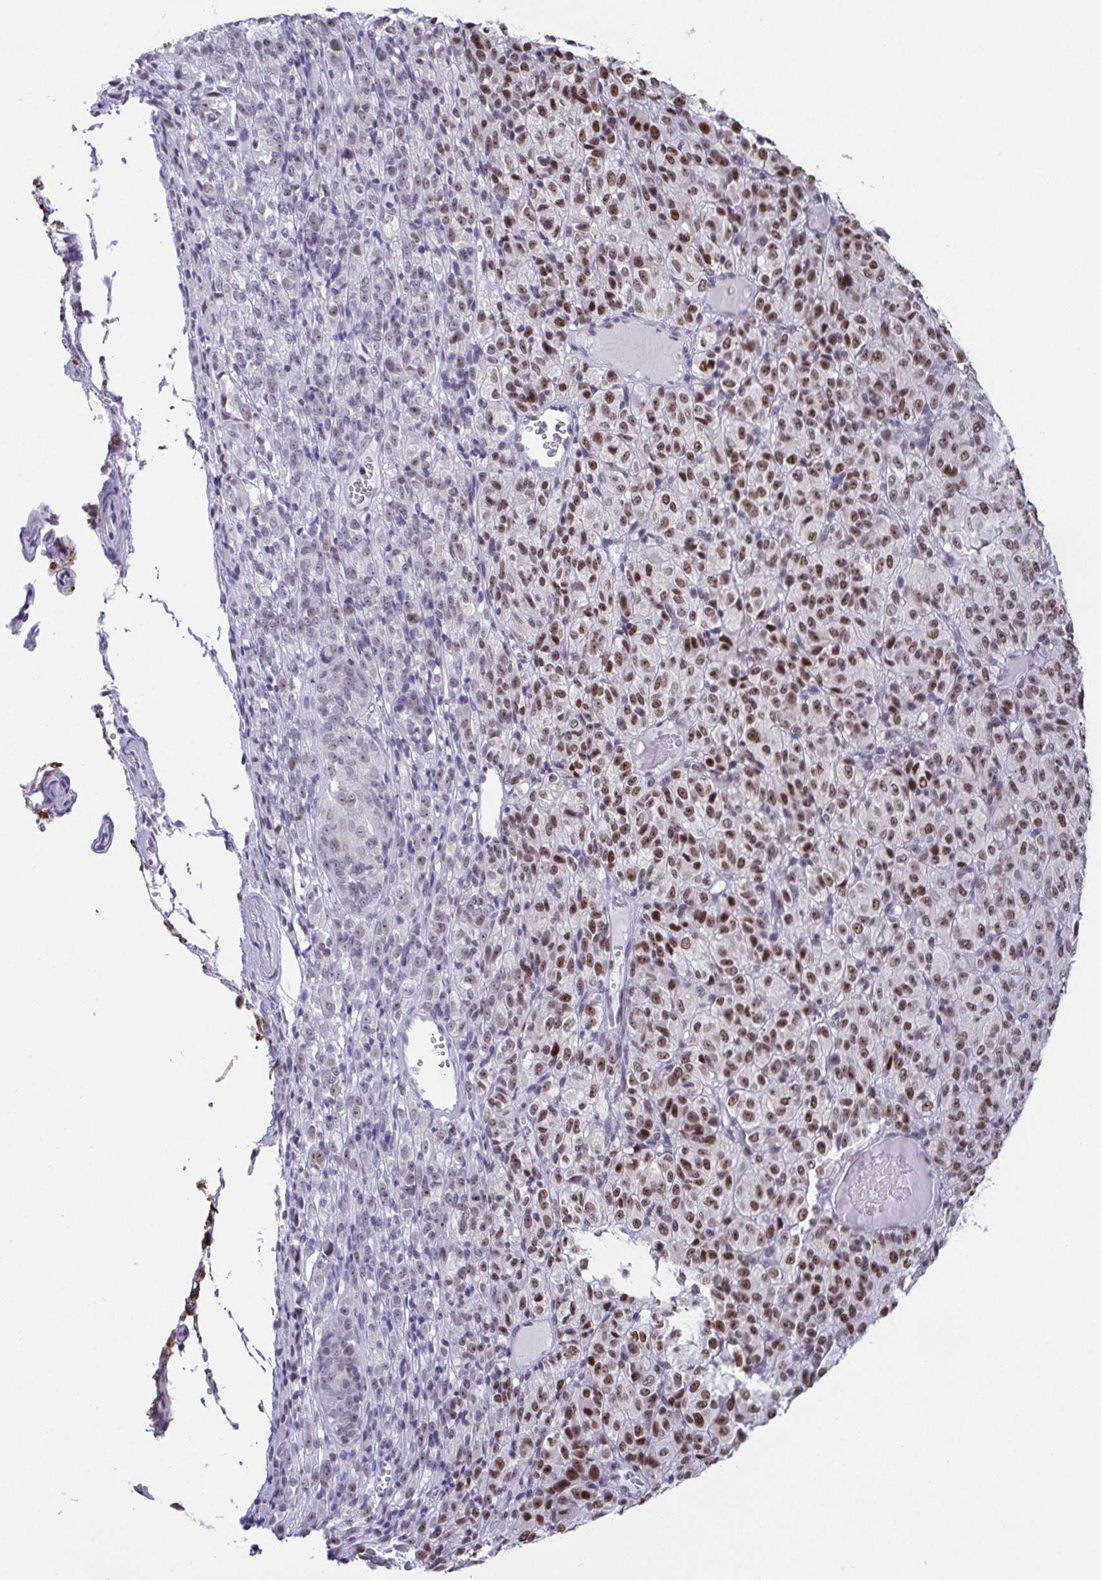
{"staining": {"intensity": "moderate", "quantity": ">75%", "location": "nuclear"}, "tissue": "melanoma", "cell_type": "Tumor cells", "image_type": "cancer", "snomed": [{"axis": "morphology", "description": "Malignant melanoma, Metastatic site"}, {"axis": "topography", "description": "Brain"}], "caption": "Moderate nuclear expression is seen in approximately >75% of tumor cells in melanoma. Nuclei are stained in blue.", "gene": "SUPT16H", "patient": {"sex": "female", "age": 56}}